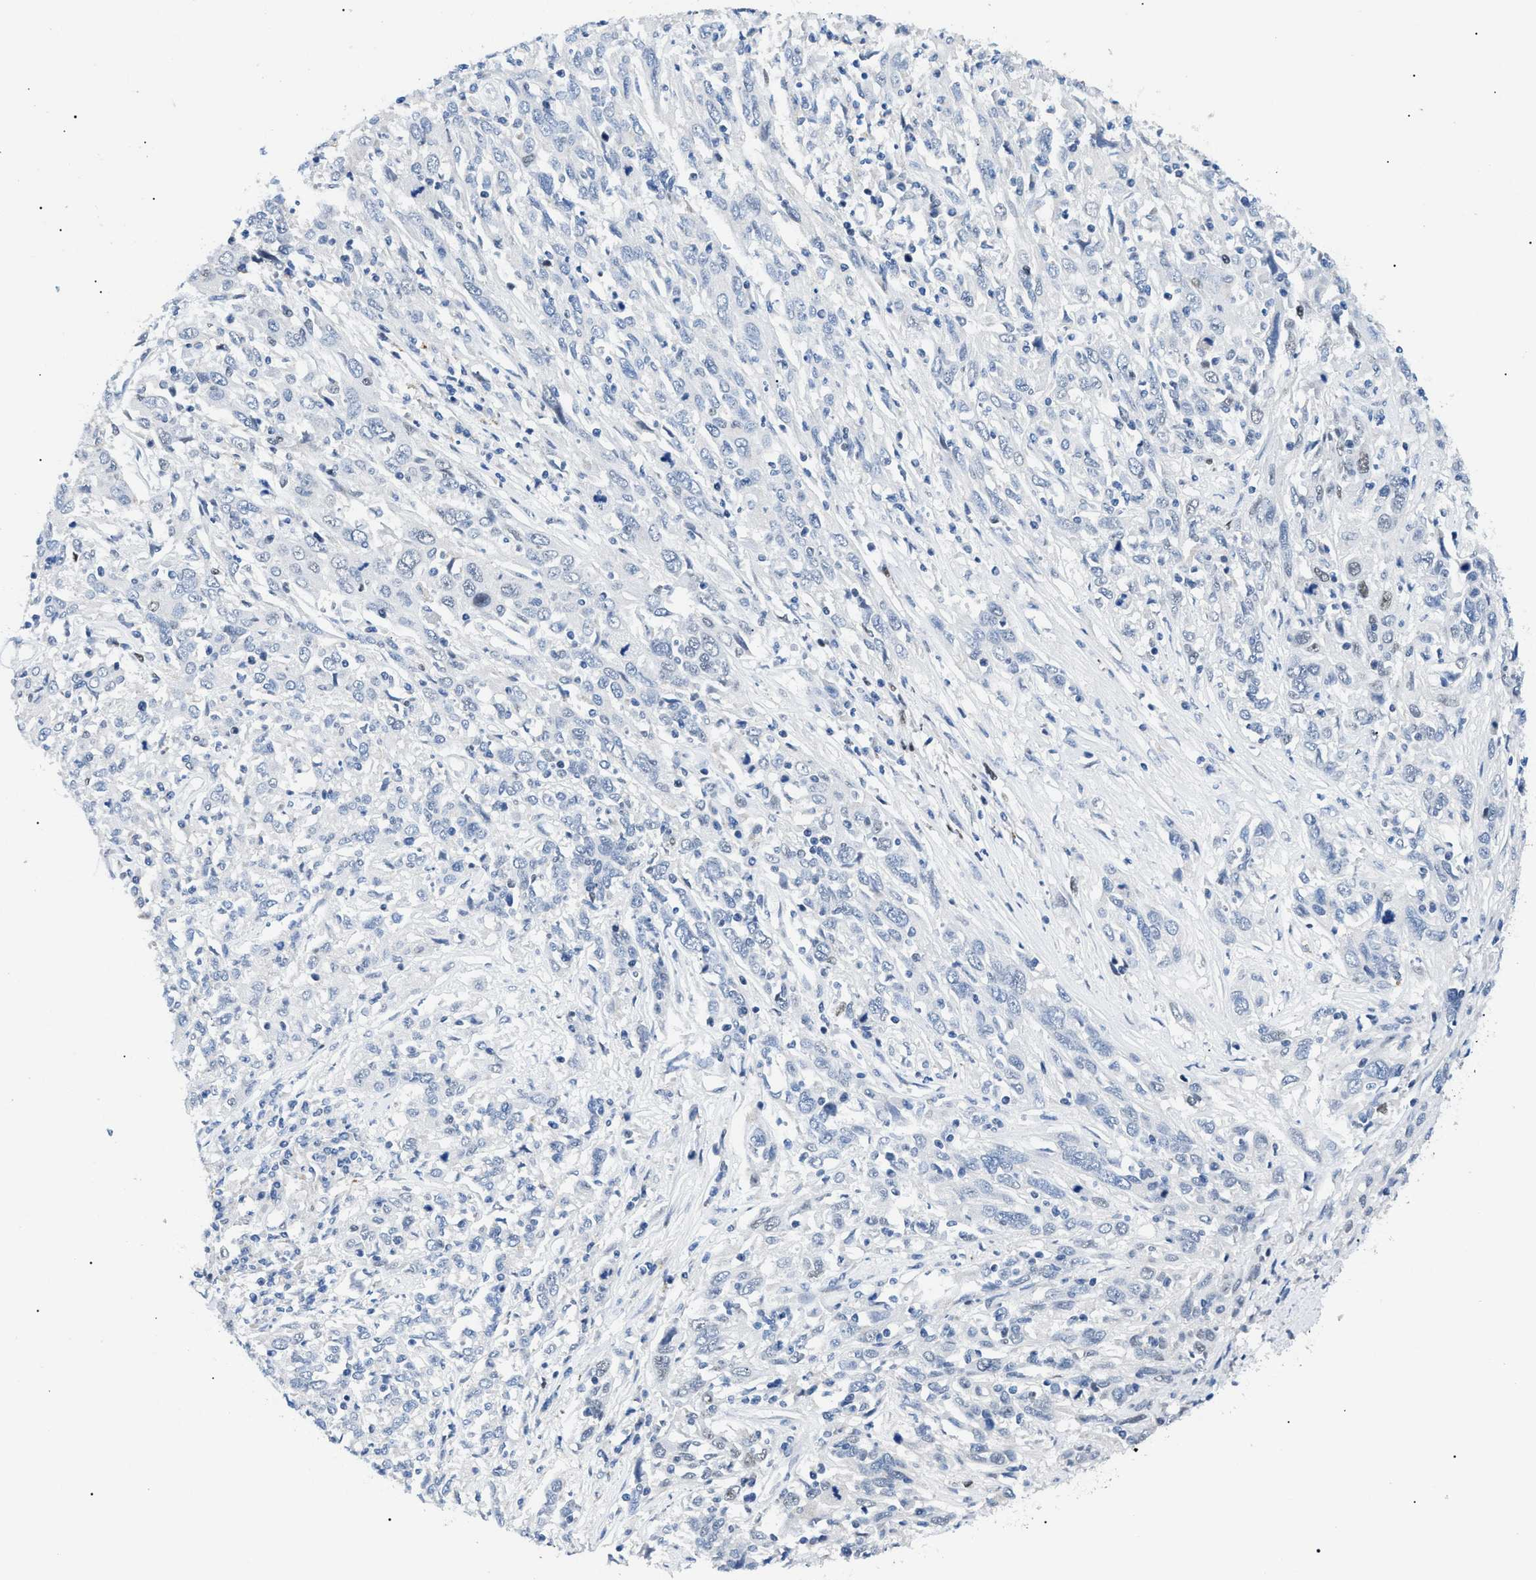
{"staining": {"intensity": "negative", "quantity": "none", "location": "none"}, "tissue": "cervical cancer", "cell_type": "Tumor cells", "image_type": "cancer", "snomed": [{"axis": "morphology", "description": "Squamous cell carcinoma, NOS"}, {"axis": "topography", "description": "Cervix"}], "caption": "Immunohistochemical staining of human cervical cancer demonstrates no significant expression in tumor cells. (Stains: DAB (3,3'-diaminobenzidine) immunohistochemistry with hematoxylin counter stain, Microscopy: brightfield microscopy at high magnification).", "gene": "SMARCC1", "patient": {"sex": "female", "age": 46}}